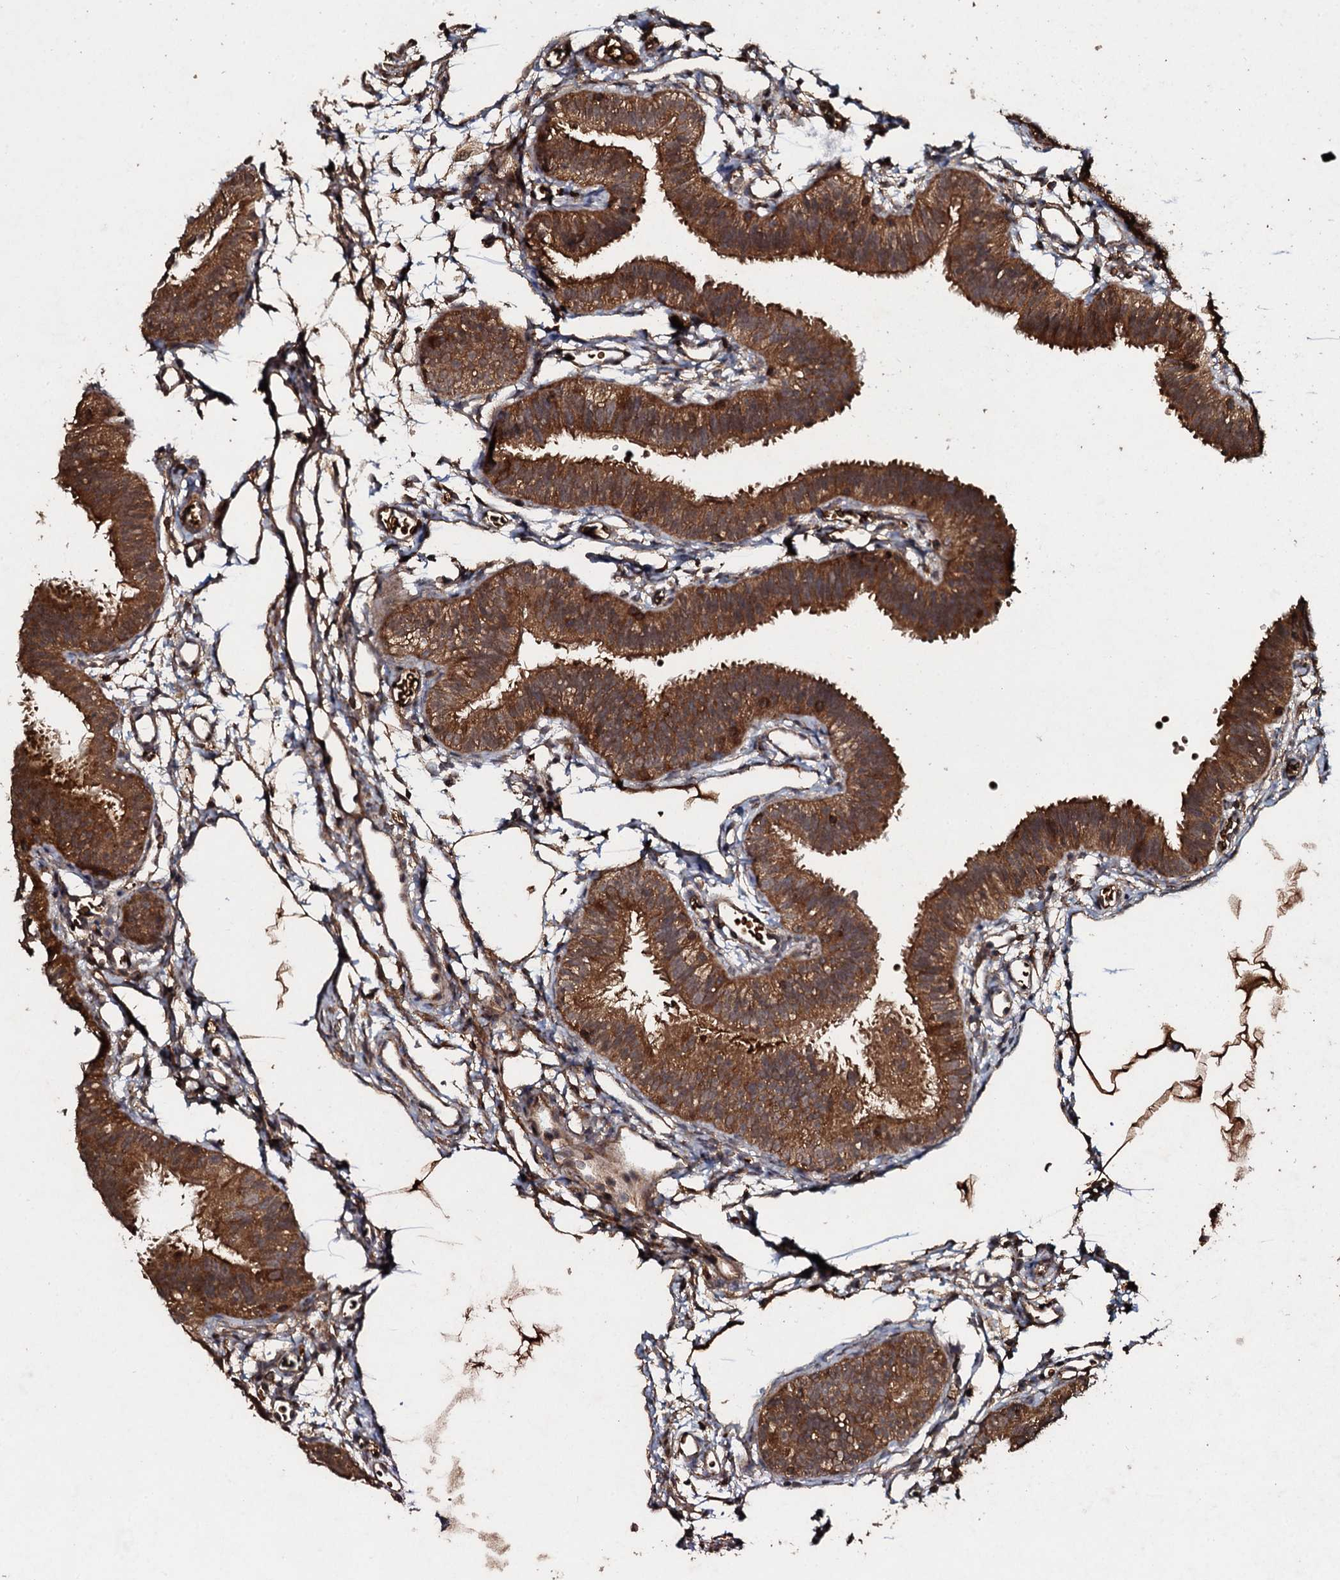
{"staining": {"intensity": "strong", "quantity": ">75%", "location": "cytoplasmic/membranous"}, "tissue": "fallopian tube", "cell_type": "Glandular cells", "image_type": "normal", "snomed": [{"axis": "morphology", "description": "Normal tissue, NOS"}, {"axis": "topography", "description": "Fallopian tube"}], "caption": "Approximately >75% of glandular cells in unremarkable fallopian tube exhibit strong cytoplasmic/membranous protein staining as visualized by brown immunohistochemical staining.", "gene": "ADGRG3", "patient": {"sex": "female", "age": 35}}